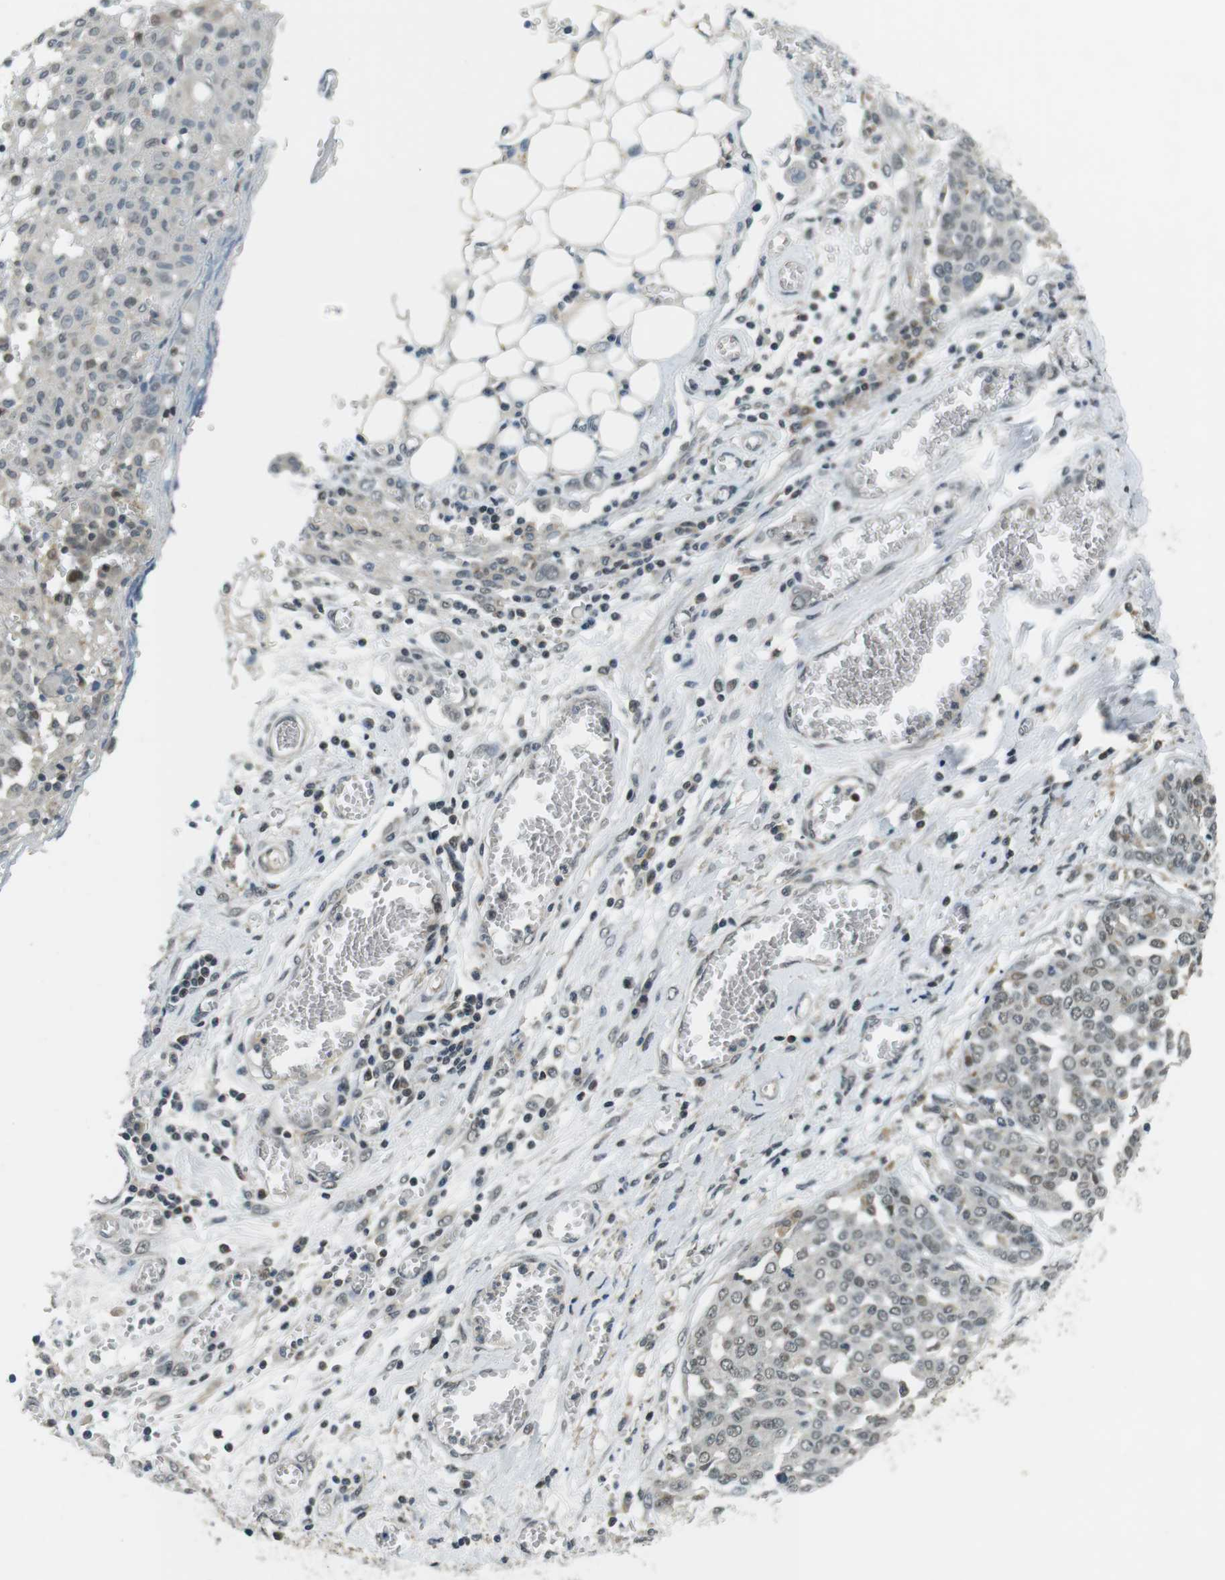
{"staining": {"intensity": "weak", "quantity": "<25%", "location": "nuclear"}, "tissue": "ovarian cancer", "cell_type": "Tumor cells", "image_type": "cancer", "snomed": [{"axis": "morphology", "description": "Cystadenocarcinoma, serous, NOS"}, {"axis": "topography", "description": "Soft tissue"}, {"axis": "topography", "description": "Ovary"}], "caption": "An image of human serous cystadenocarcinoma (ovarian) is negative for staining in tumor cells. The staining was performed using DAB to visualize the protein expression in brown, while the nuclei were stained in blue with hematoxylin (Magnification: 20x).", "gene": "BRD4", "patient": {"sex": "female", "age": 57}}